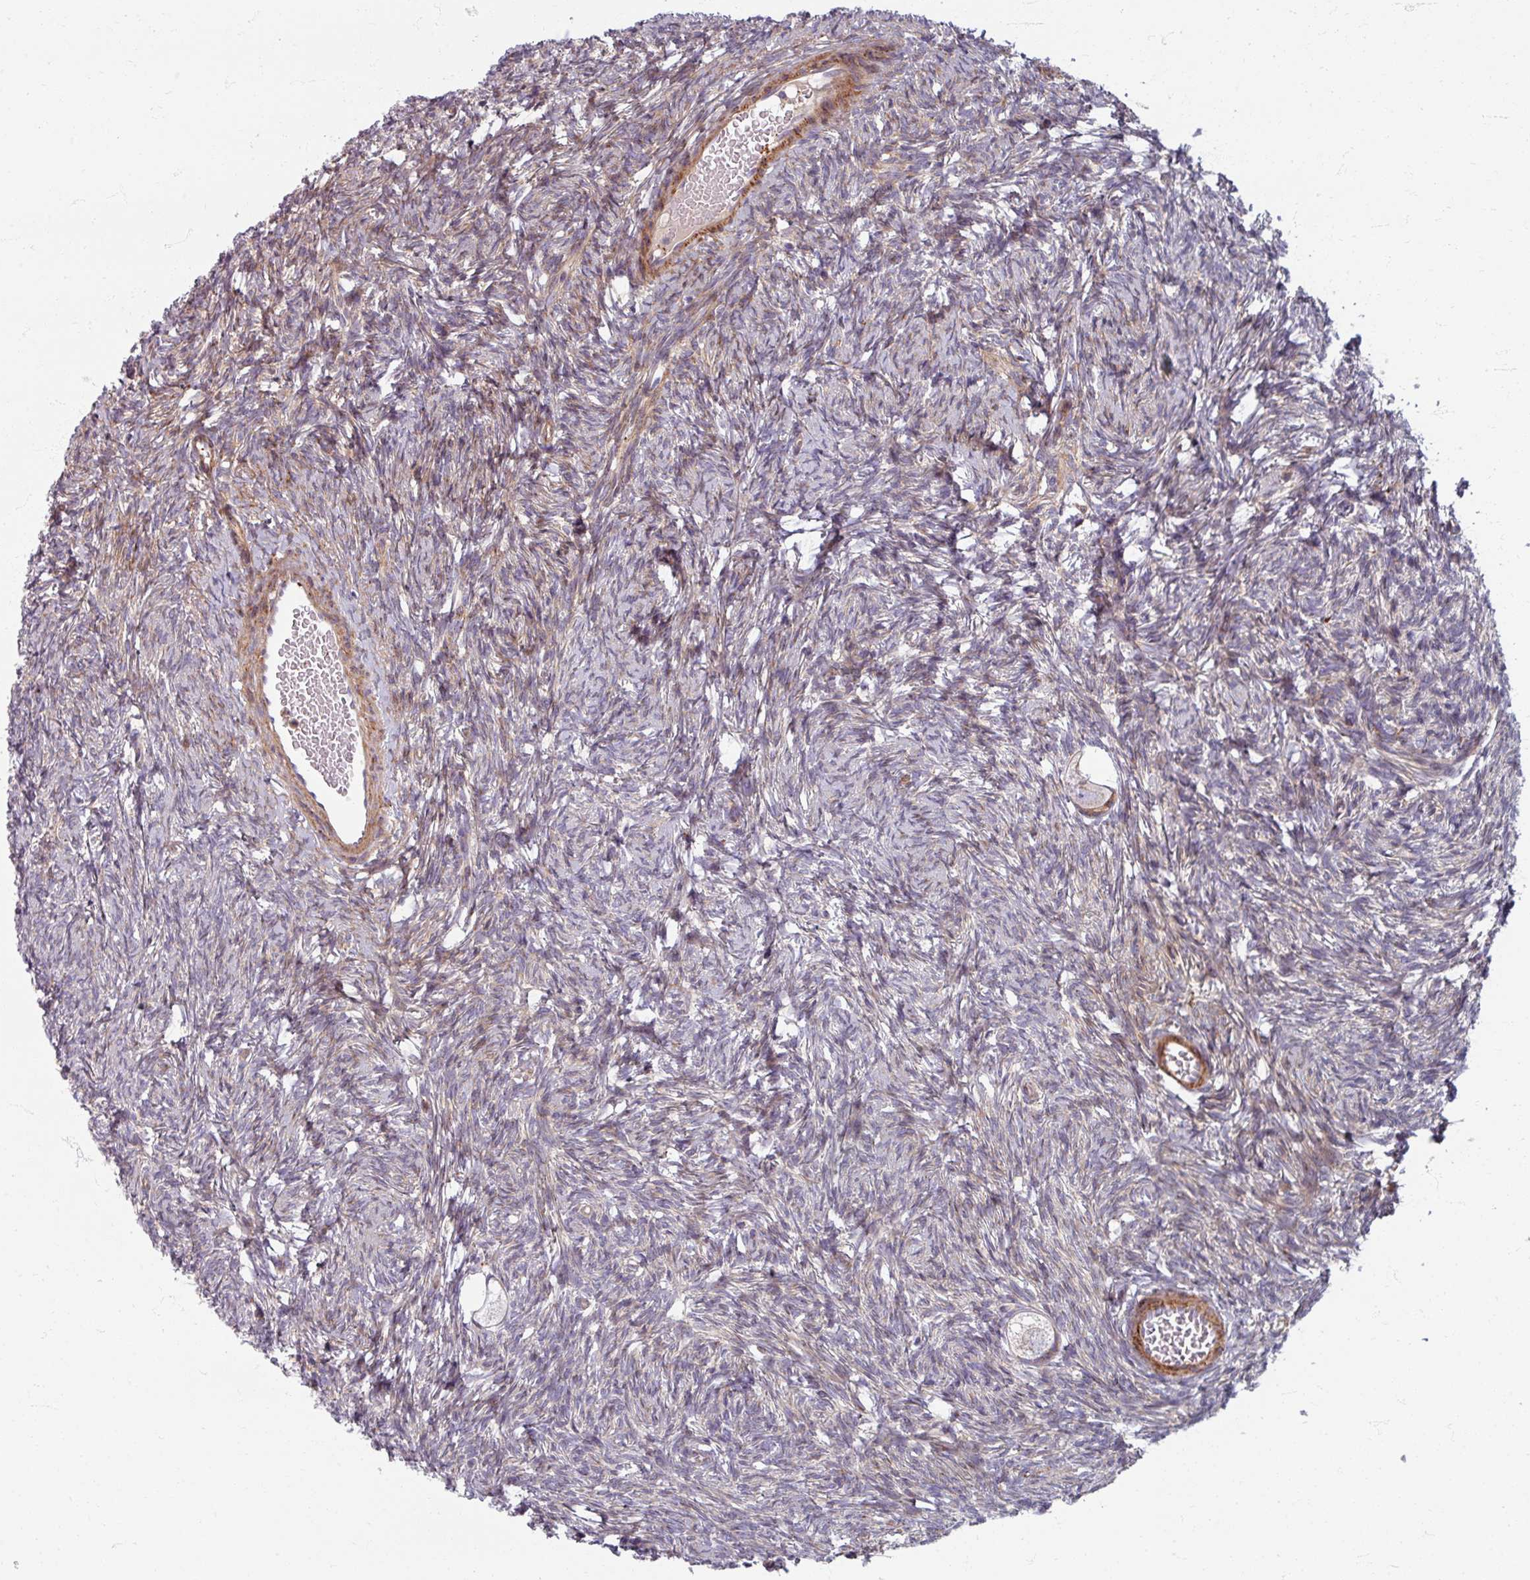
{"staining": {"intensity": "negative", "quantity": "none", "location": "none"}, "tissue": "ovary", "cell_type": "Follicle cells", "image_type": "normal", "snomed": [{"axis": "morphology", "description": "Normal tissue, NOS"}, {"axis": "topography", "description": "Ovary"}], "caption": "A high-resolution image shows immunohistochemistry staining of normal ovary, which exhibits no significant staining in follicle cells.", "gene": "GABARAPL1", "patient": {"sex": "female", "age": 33}}